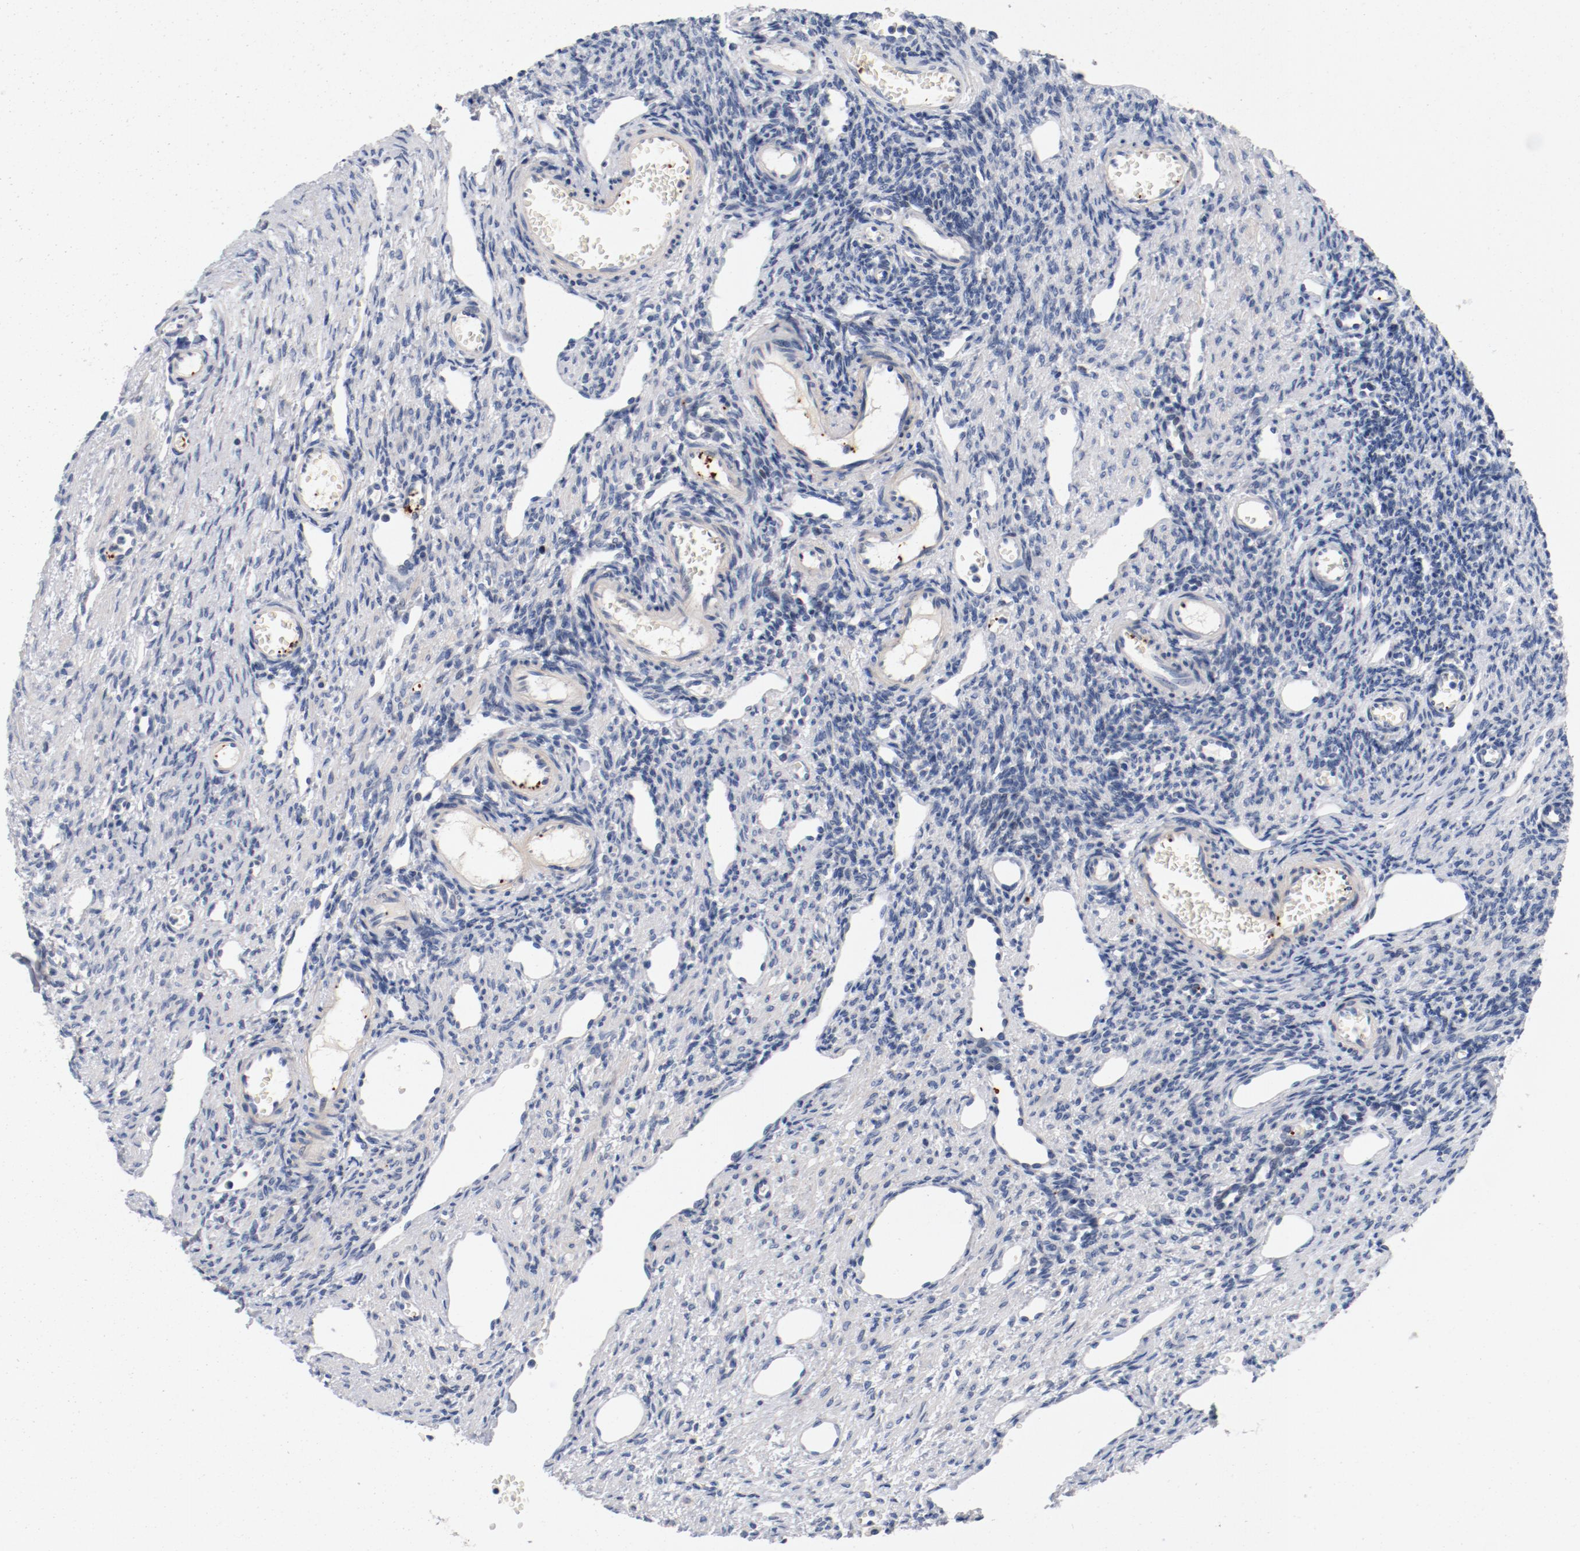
{"staining": {"intensity": "negative", "quantity": "none", "location": "none"}, "tissue": "ovary", "cell_type": "Ovarian stroma cells", "image_type": "normal", "snomed": [{"axis": "morphology", "description": "Normal tissue, NOS"}, {"axis": "topography", "description": "Ovary"}], "caption": "Immunohistochemistry micrograph of normal ovary stained for a protein (brown), which shows no staining in ovarian stroma cells. (Immunohistochemistry, brightfield microscopy, high magnification).", "gene": "PIM1", "patient": {"sex": "female", "age": 33}}